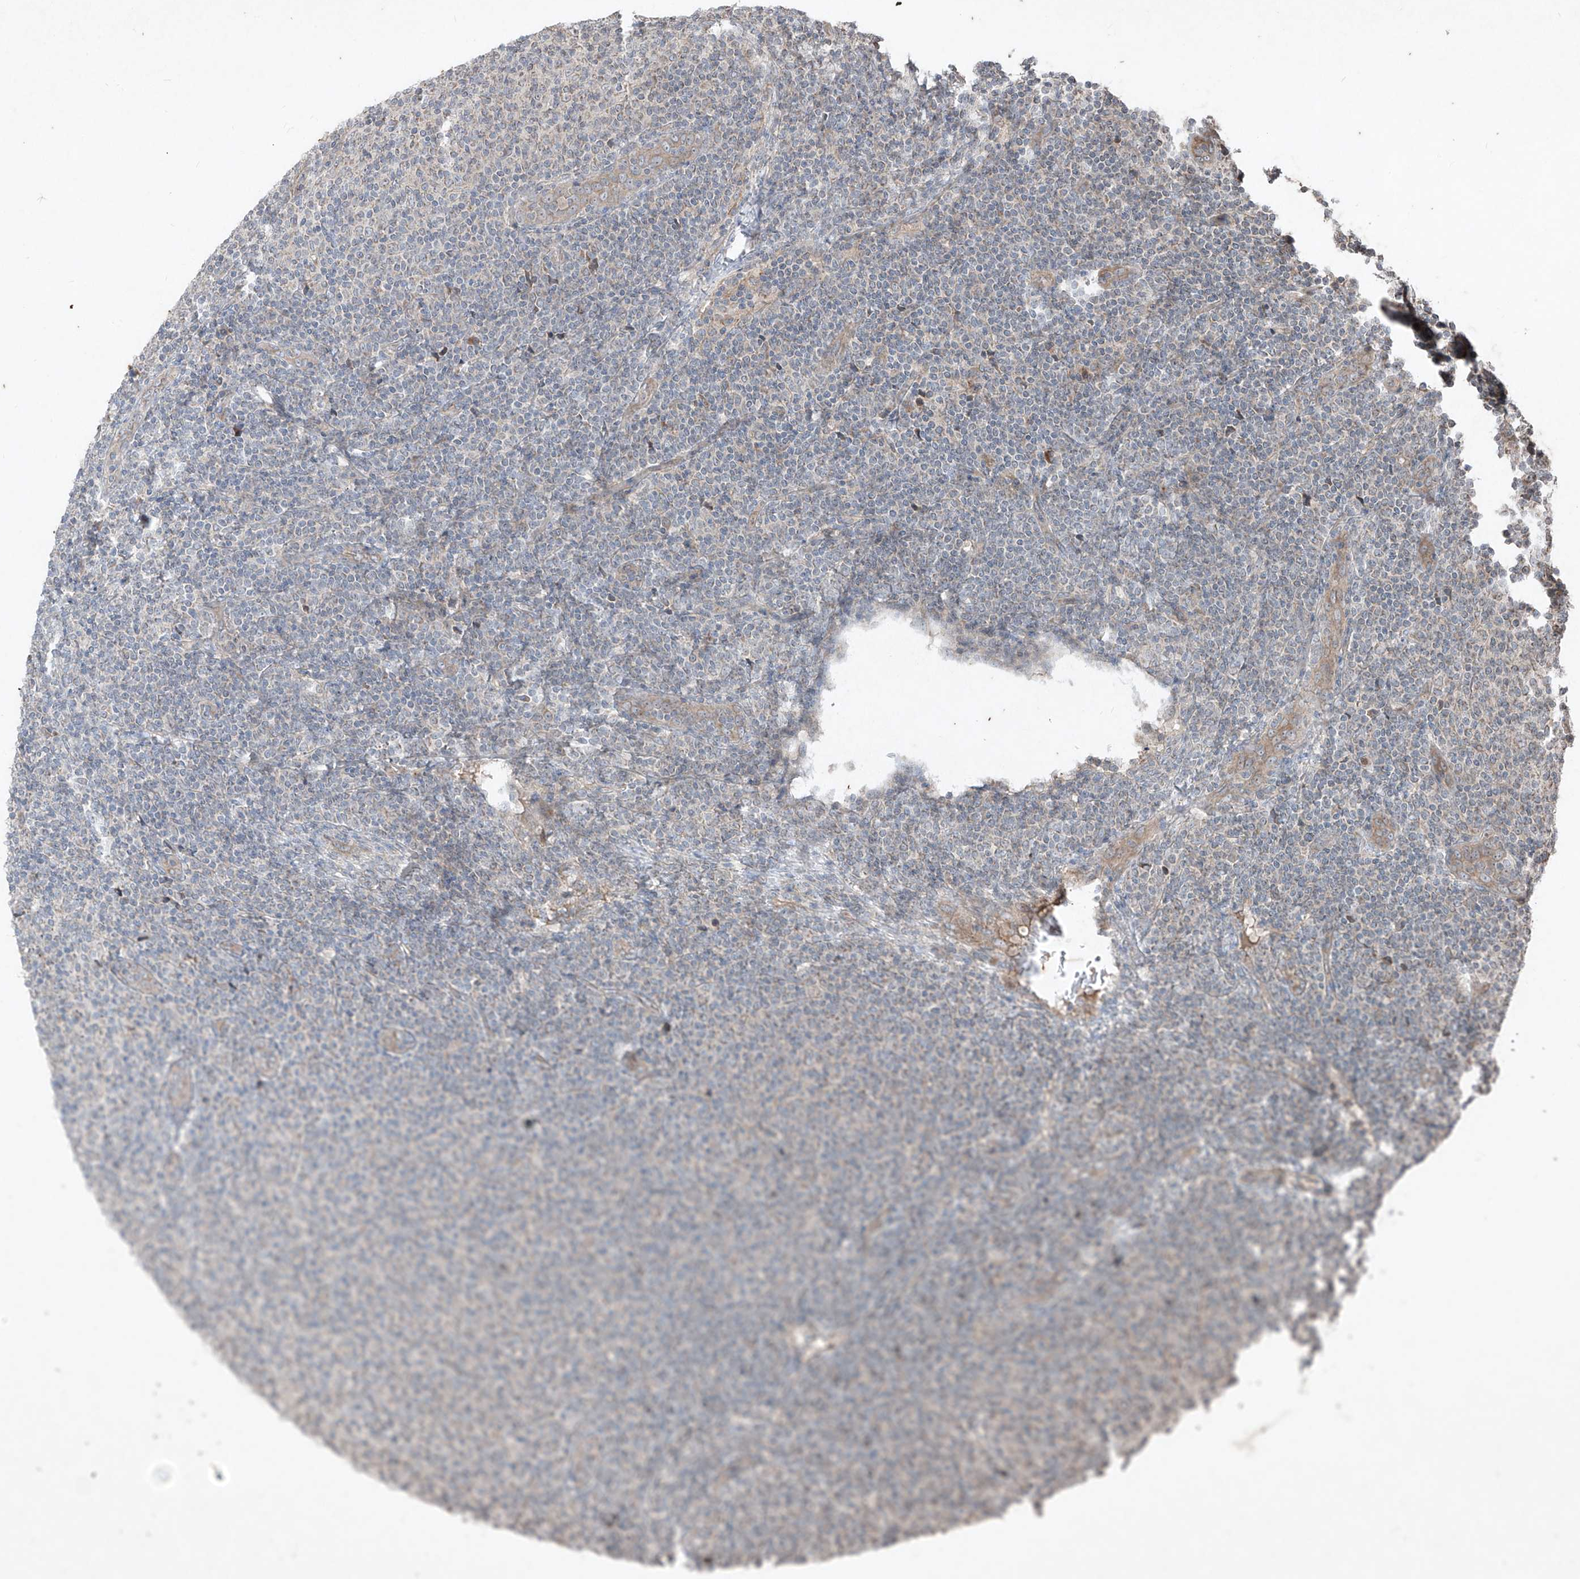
{"staining": {"intensity": "weak", "quantity": "<25%", "location": "cytoplasmic/membranous"}, "tissue": "lymphoma", "cell_type": "Tumor cells", "image_type": "cancer", "snomed": [{"axis": "morphology", "description": "Malignant lymphoma, non-Hodgkin's type, Low grade"}, {"axis": "topography", "description": "Lymph node"}], "caption": "Tumor cells show no significant expression in low-grade malignant lymphoma, non-Hodgkin's type.", "gene": "ABCD3", "patient": {"sex": "male", "age": 66}}